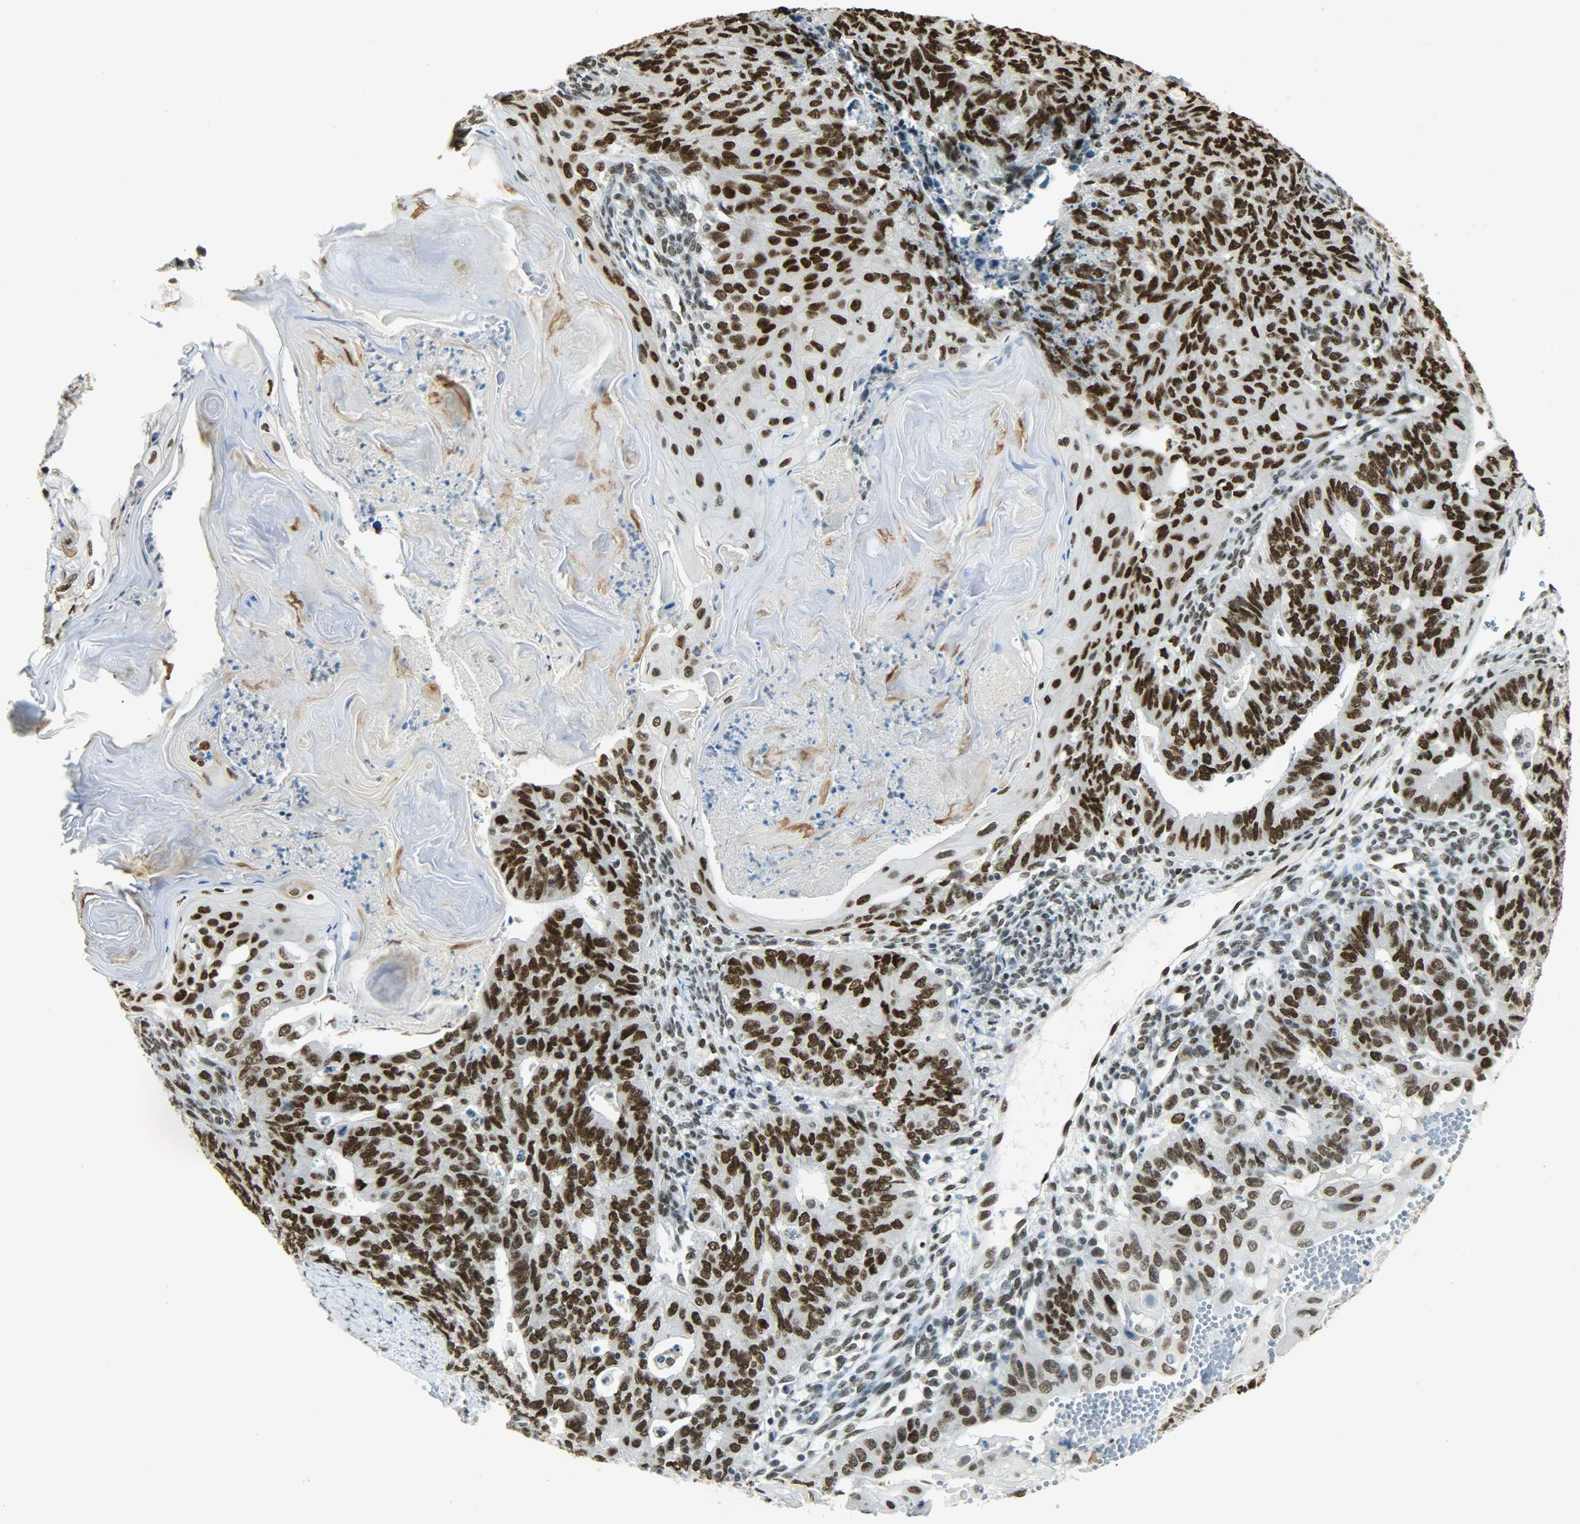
{"staining": {"intensity": "strong", "quantity": ">75%", "location": "nuclear"}, "tissue": "endometrial cancer", "cell_type": "Tumor cells", "image_type": "cancer", "snomed": [{"axis": "morphology", "description": "Neoplasm, malignant, NOS"}, {"axis": "topography", "description": "Endometrium"}], "caption": "Immunohistochemistry of human endometrial malignant neoplasm displays high levels of strong nuclear staining in approximately >75% of tumor cells.", "gene": "MYEF2", "patient": {"sex": "female", "age": 74}}